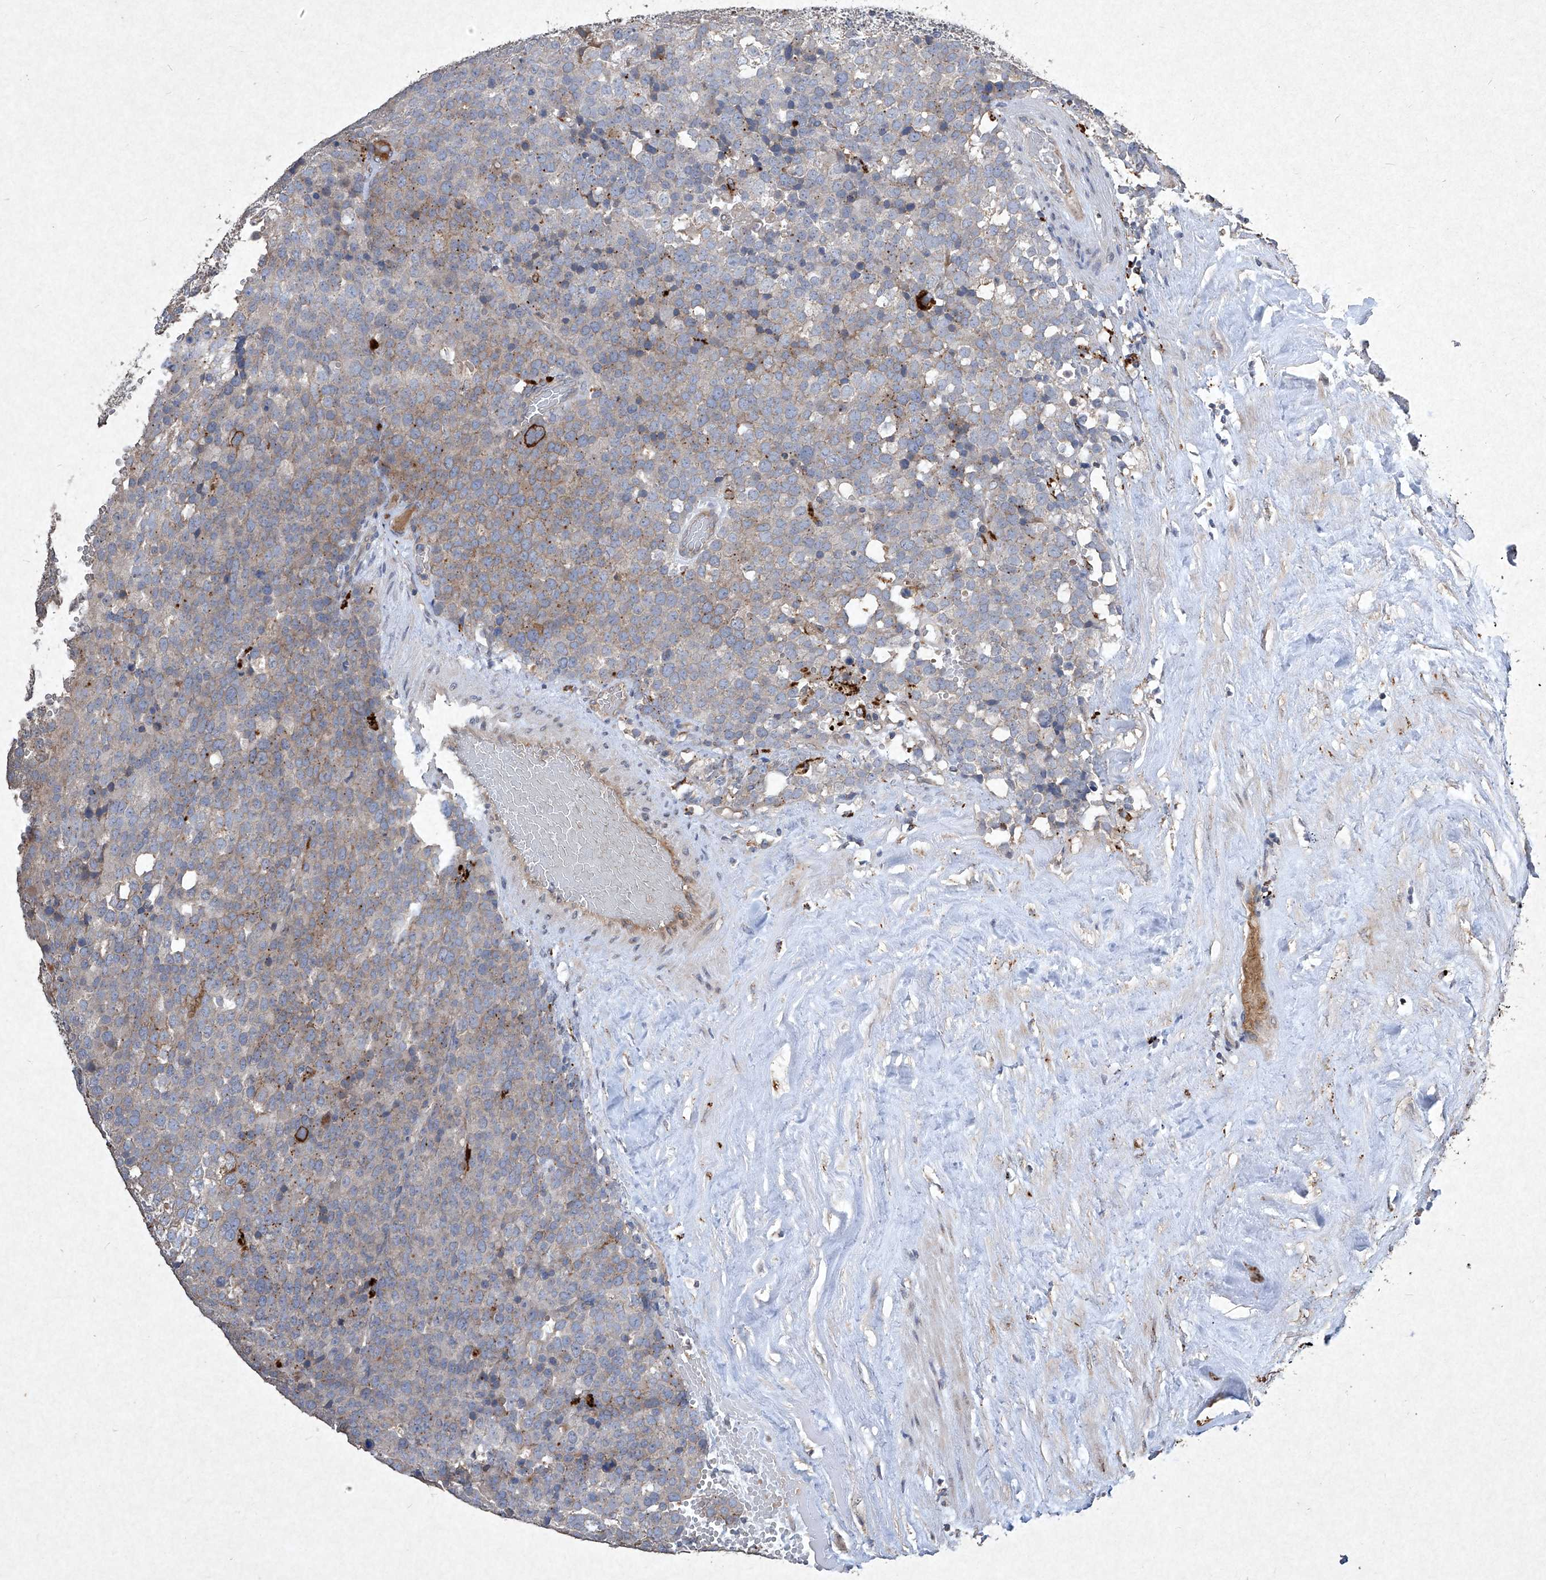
{"staining": {"intensity": "moderate", "quantity": "<25%", "location": "cytoplasmic/membranous"}, "tissue": "testis cancer", "cell_type": "Tumor cells", "image_type": "cancer", "snomed": [{"axis": "morphology", "description": "Seminoma, NOS"}, {"axis": "topography", "description": "Testis"}], "caption": "Testis cancer (seminoma) tissue exhibits moderate cytoplasmic/membranous expression in approximately <25% of tumor cells, visualized by immunohistochemistry.", "gene": "MED16", "patient": {"sex": "male", "age": 71}}